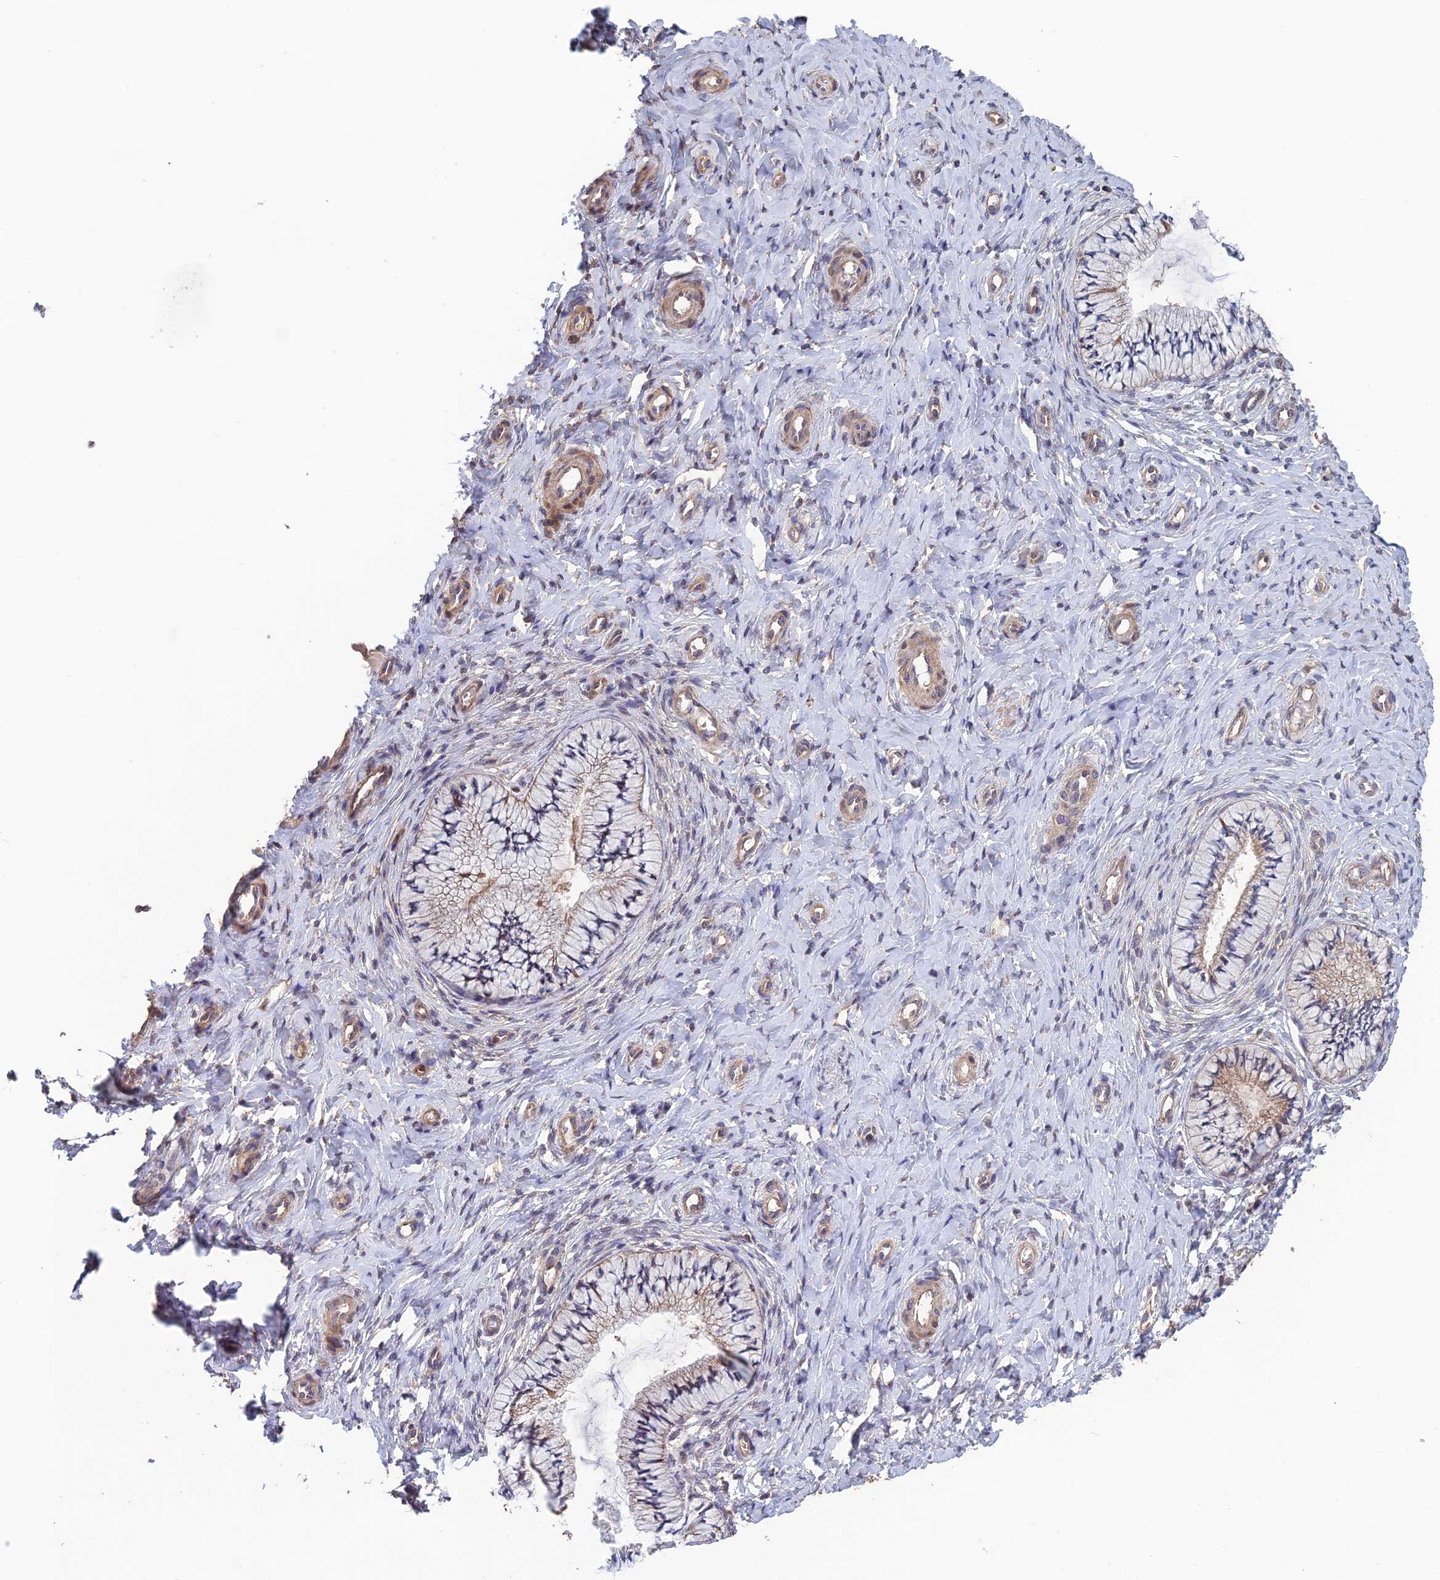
{"staining": {"intensity": "moderate", "quantity": "25%-75%", "location": "cytoplasmic/membranous"}, "tissue": "cervix", "cell_type": "Glandular cells", "image_type": "normal", "snomed": [{"axis": "morphology", "description": "Normal tissue, NOS"}, {"axis": "topography", "description": "Cervix"}], "caption": "The micrograph reveals a brown stain indicating the presence of a protein in the cytoplasmic/membranous of glandular cells in cervix. The staining was performed using DAB, with brown indicating positive protein expression. Nuclei are stained blue with hematoxylin.", "gene": "SHISA5", "patient": {"sex": "female", "age": 36}}